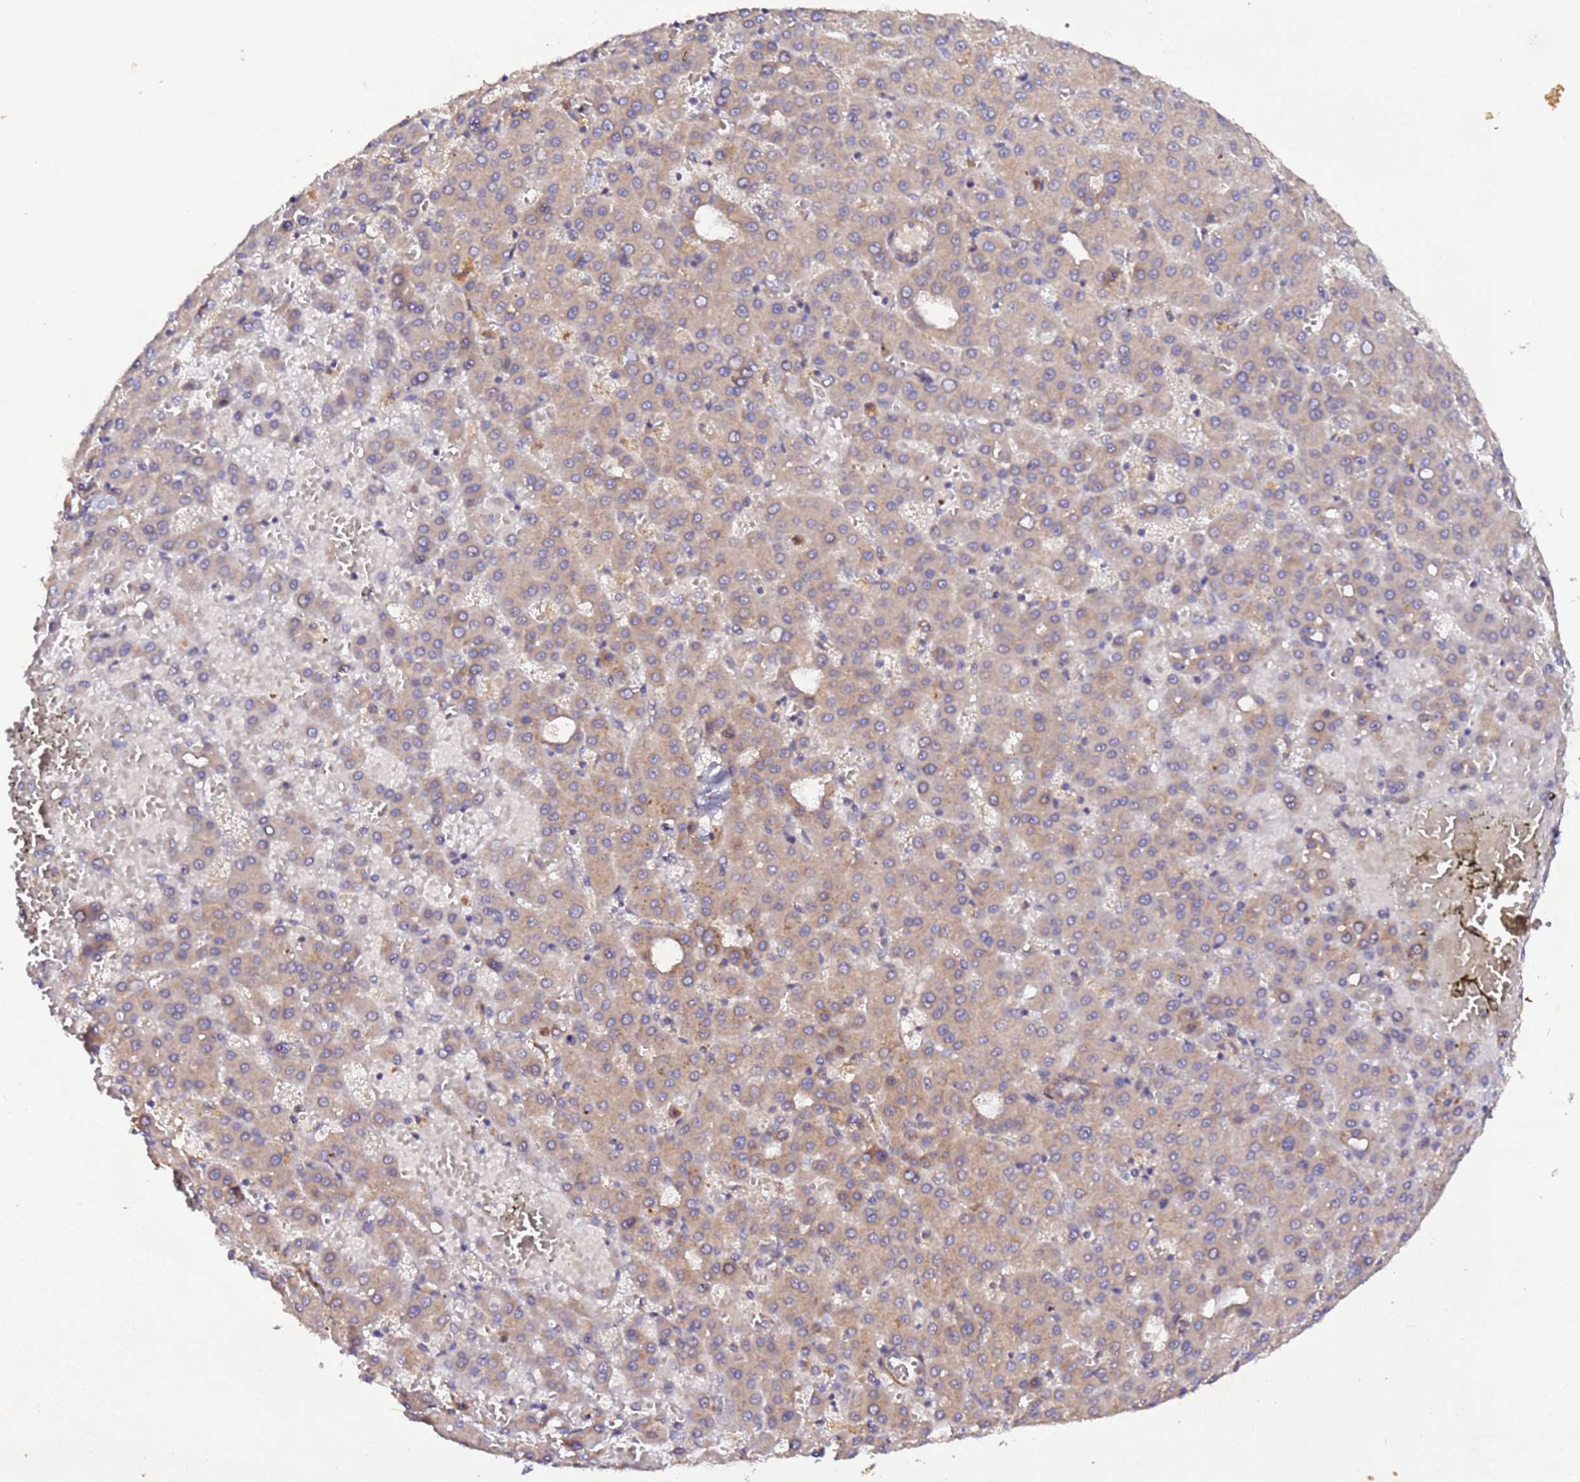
{"staining": {"intensity": "weak", "quantity": ">75%", "location": "cytoplasmic/membranous"}, "tissue": "liver cancer", "cell_type": "Tumor cells", "image_type": "cancer", "snomed": [{"axis": "morphology", "description": "Carcinoma, Hepatocellular, NOS"}, {"axis": "topography", "description": "Liver"}], "caption": "High-power microscopy captured an immunohistochemistry histopathology image of liver cancer (hepatocellular carcinoma), revealing weak cytoplasmic/membranous positivity in approximately >75% of tumor cells.", "gene": "TRIM26", "patient": {"sex": "male", "age": 47}}